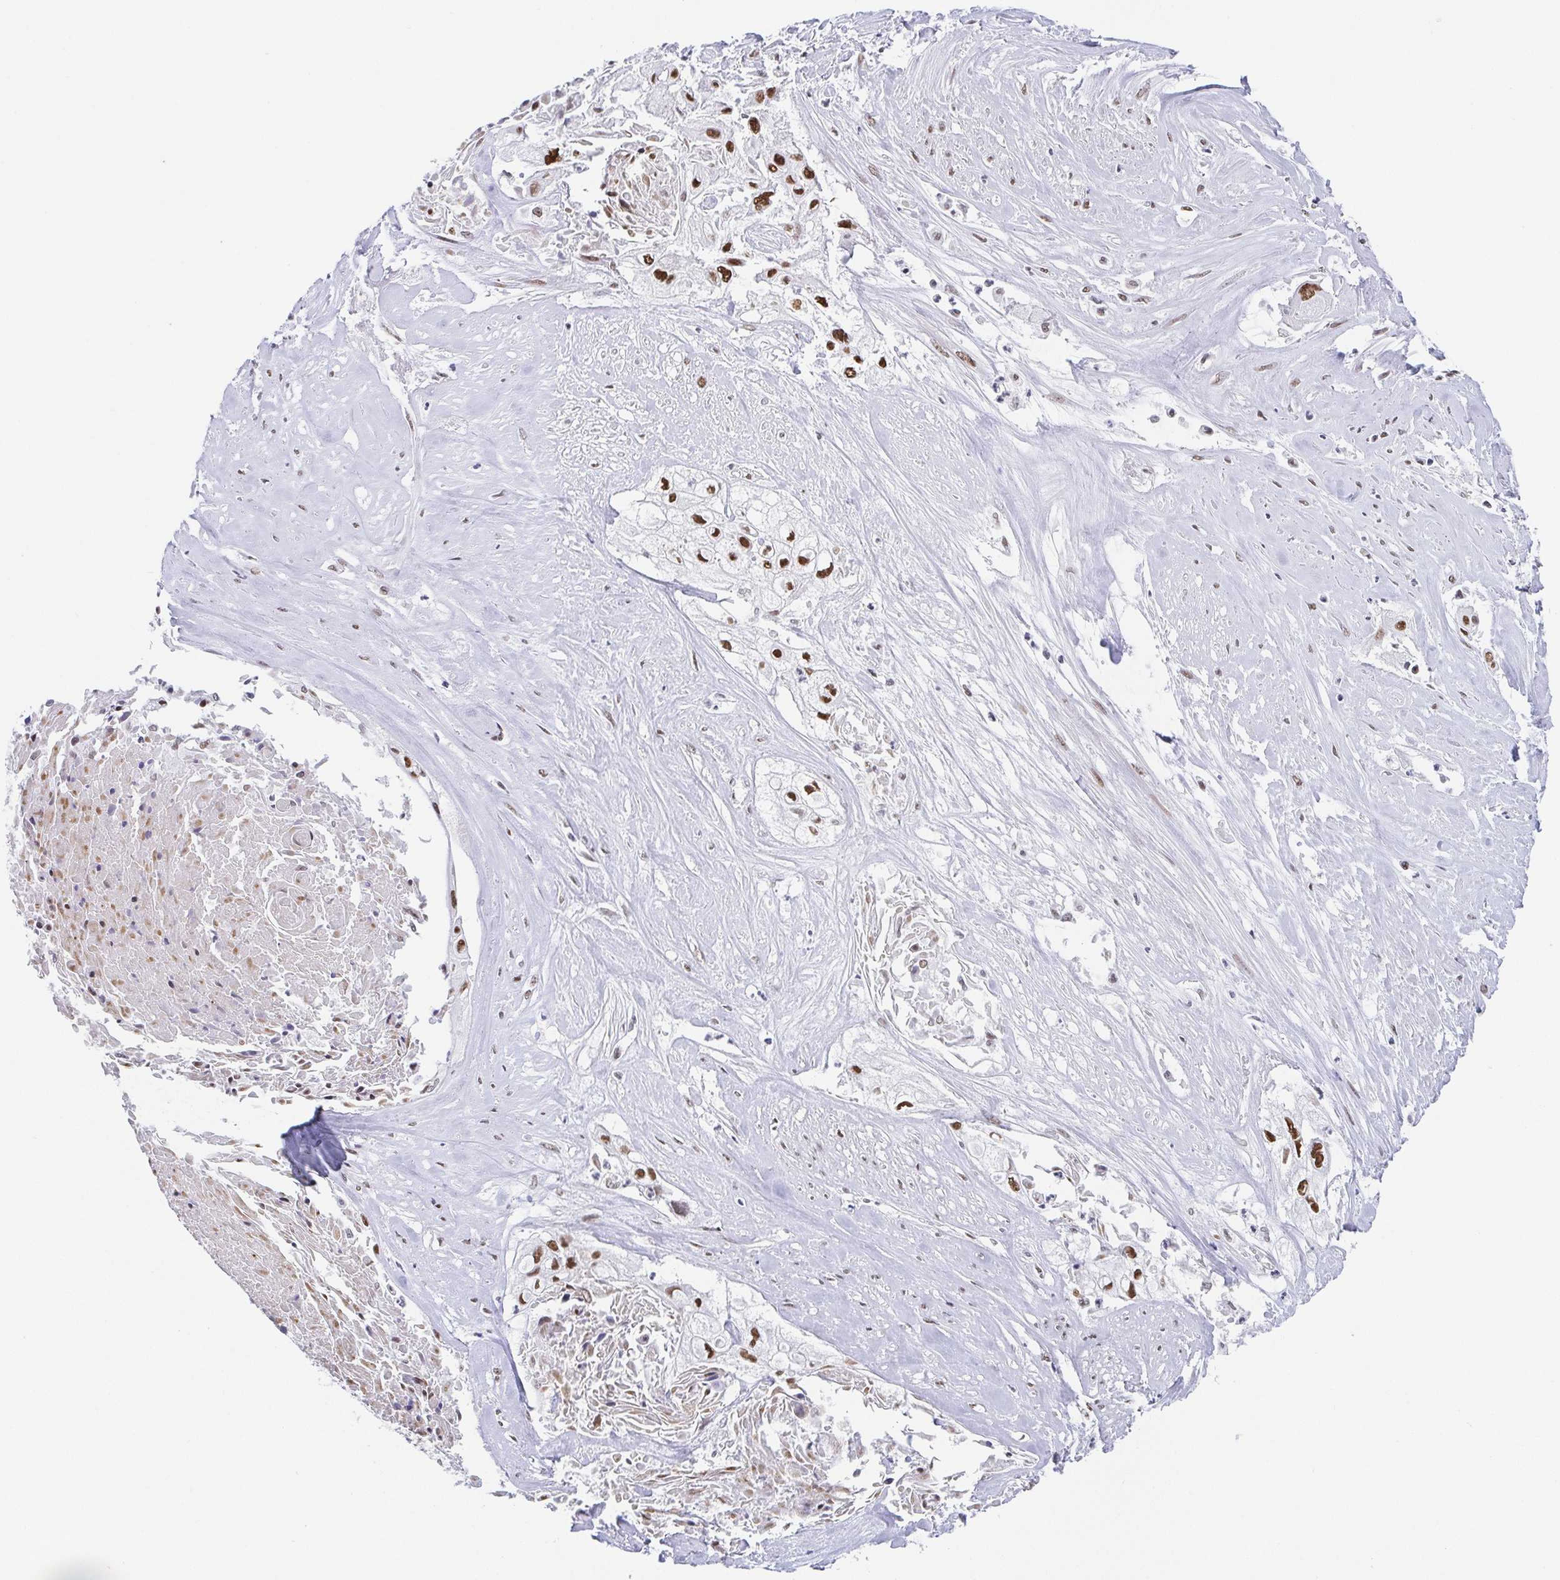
{"staining": {"intensity": "moderate", "quantity": ">75%", "location": "nuclear"}, "tissue": "cervical cancer", "cell_type": "Tumor cells", "image_type": "cancer", "snomed": [{"axis": "morphology", "description": "Squamous cell carcinoma, NOS"}, {"axis": "topography", "description": "Cervix"}], "caption": "Protein staining of cervical cancer (squamous cell carcinoma) tissue shows moderate nuclear staining in approximately >75% of tumor cells.", "gene": "SLC7A10", "patient": {"sex": "female", "age": 49}}